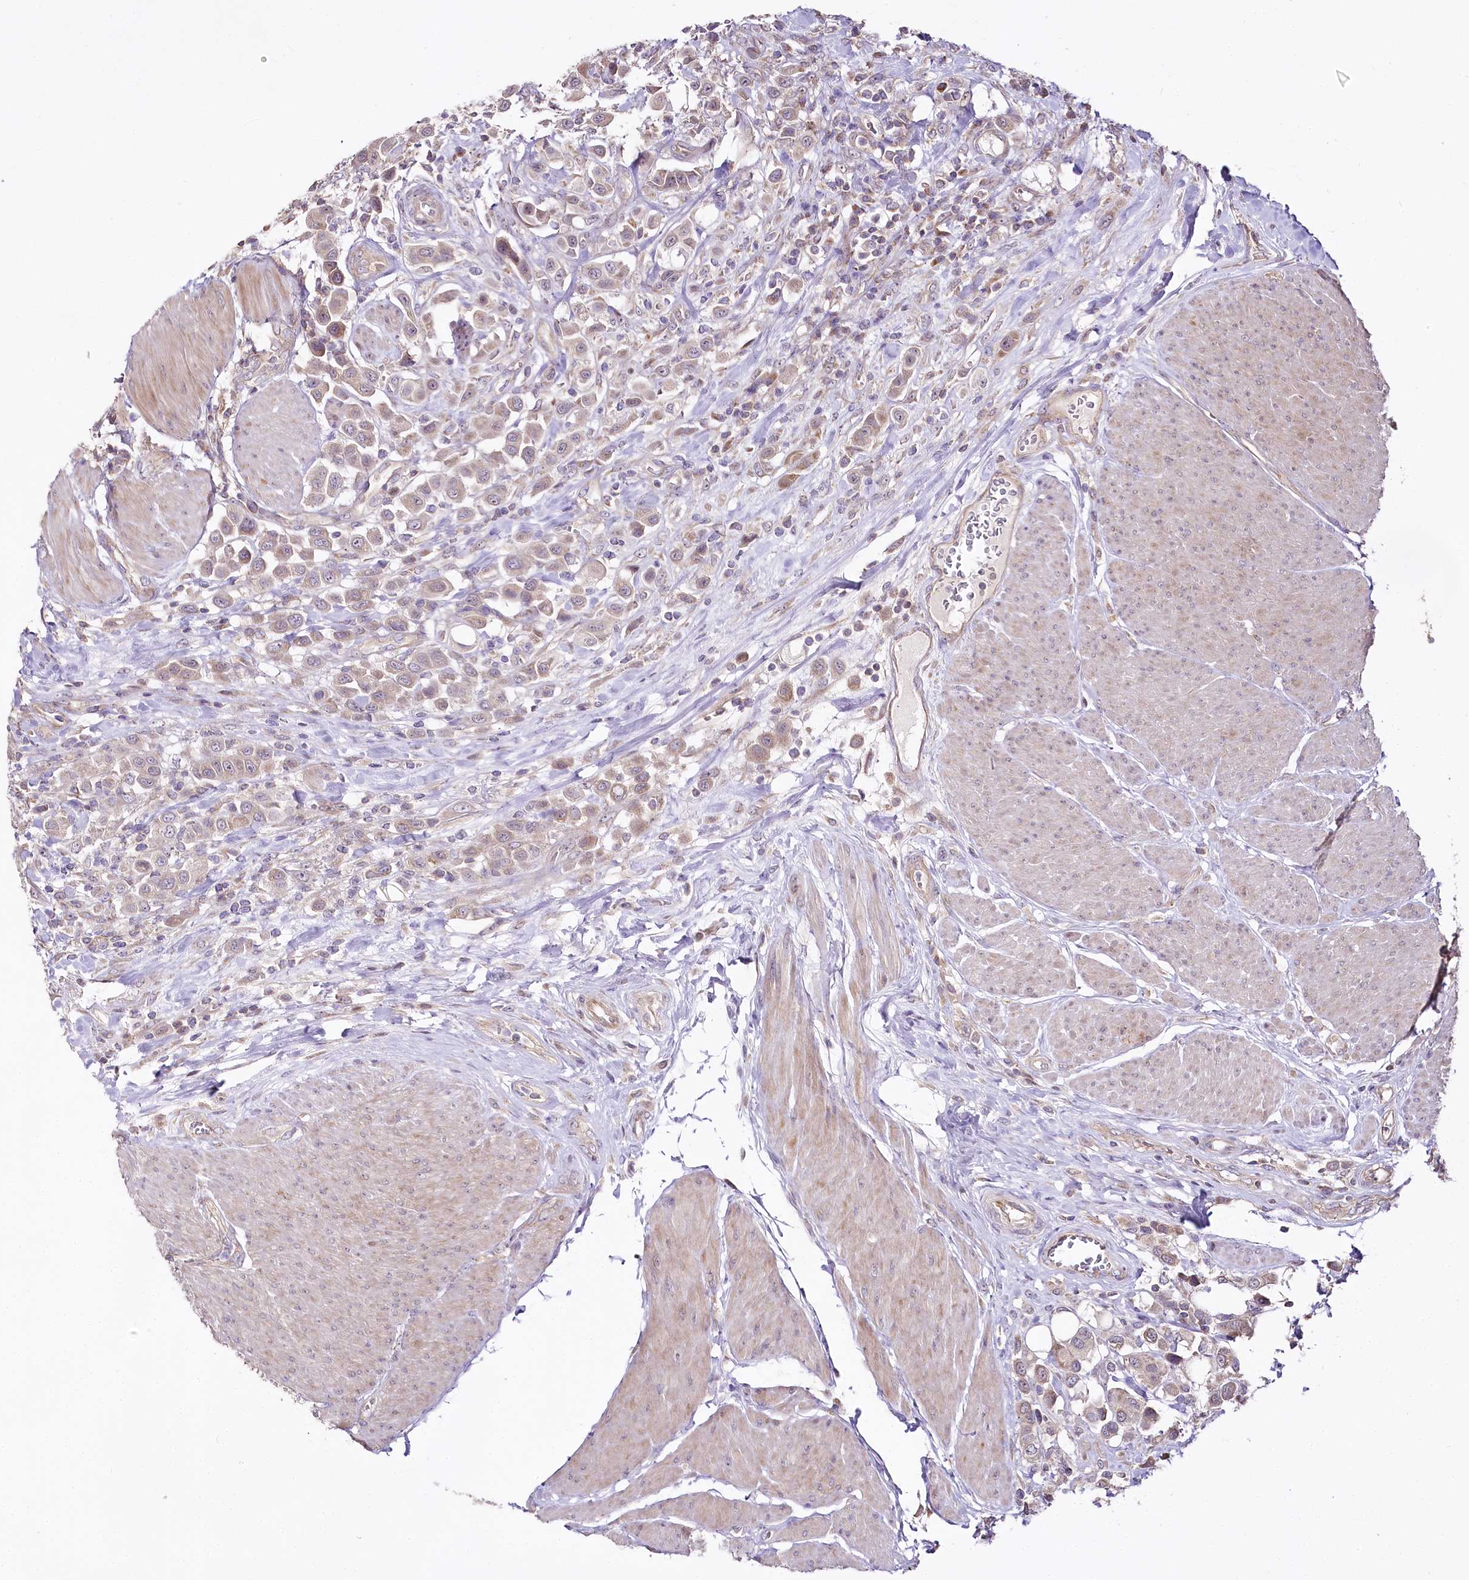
{"staining": {"intensity": "negative", "quantity": "none", "location": "none"}, "tissue": "urothelial cancer", "cell_type": "Tumor cells", "image_type": "cancer", "snomed": [{"axis": "morphology", "description": "Urothelial carcinoma, High grade"}, {"axis": "topography", "description": "Urinary bladder"}], "caption": "Protein analysis of urothelial cancer shows no significant positivity in tumor cells.", "gene": "ZNF226", "patient": {"sex": "male", "age": 50}}